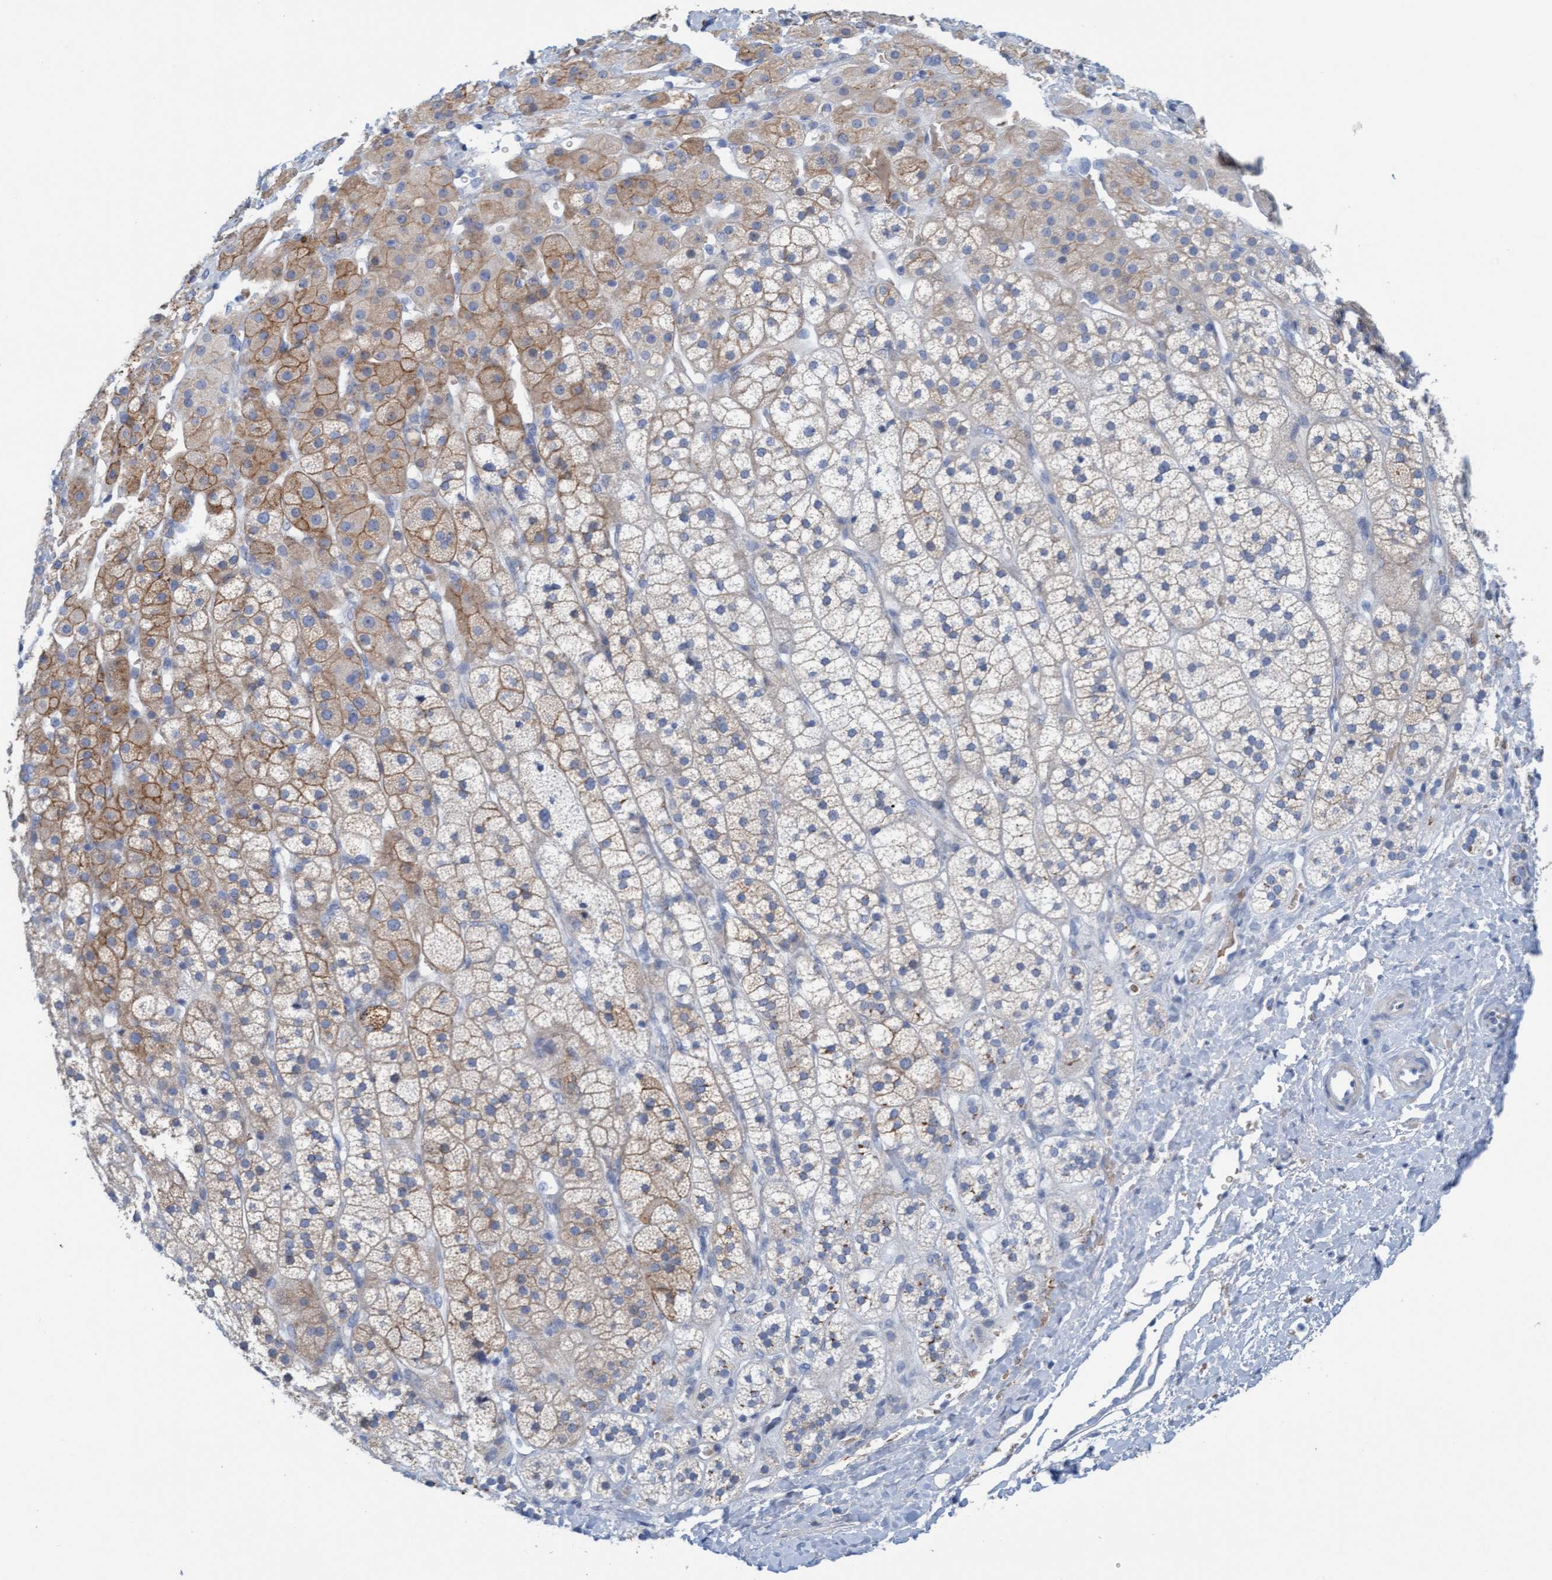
{"staining": {"intensity": "moderate", "quantity": "25%-75%", "location": "cytoplasmic/membranous"}, "tissue": "adrenal gland", "cell_type": "Glandular cells", "image_type": "normal", "snomed": [{"axis": "morphology", "description": "Normal tissue, NOS"}, {"axis": "topography", "description": "Adrenal gland"}], "caption": "Immunohistochemical staining of normal adrenal gland reveals moderate cytoplasmic/membranous protein positivity in about 25%-75% of glandular cells. The staining was performed using DAB, with brown indicating positive protein expression. Nuclei are stained blue with hematoxylin.", "gene": "P2RX5", "patient": {"sex": "male", "age": 56}}